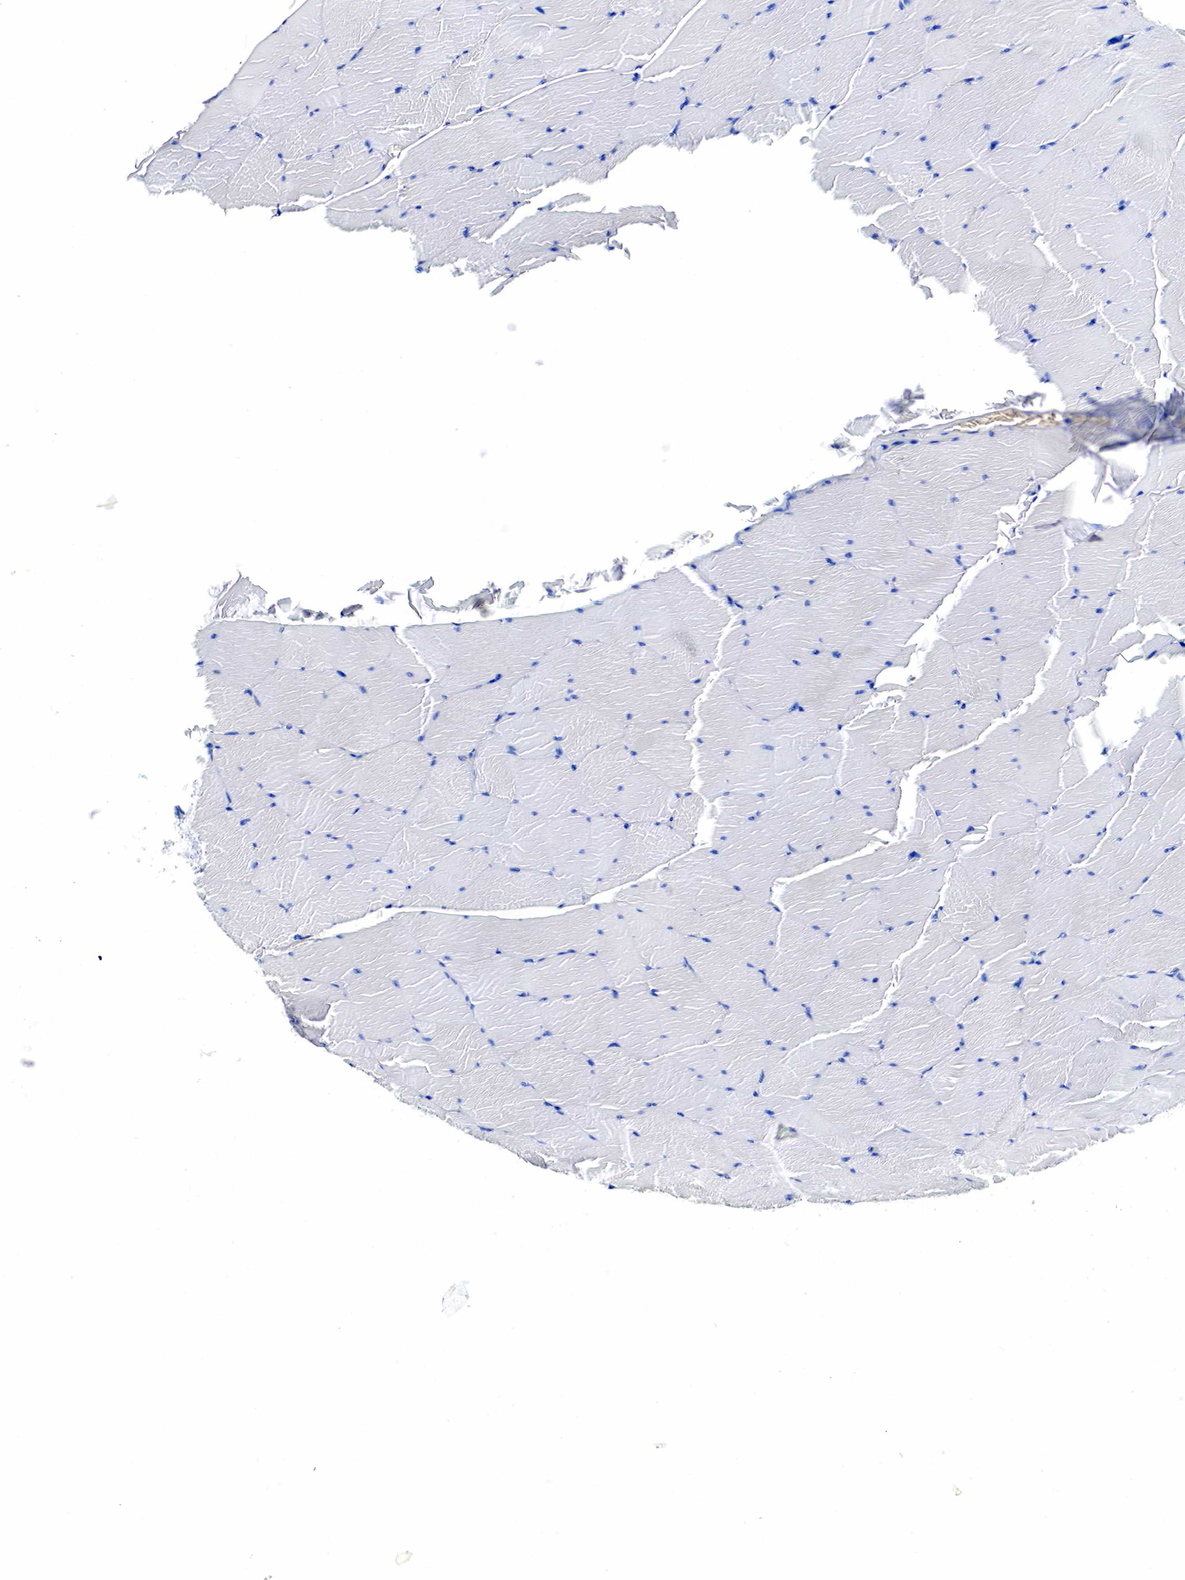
{"staining": {"intensity": "negative", "quantity": "none", "location": "none"}, "tissue": "skeletal muscle", "cell_type": "Myocytes", "image_type": "normal", "snomed": [{"axis": "morphology", "description": "Normal tissue, NOS"}, {"axis": "topography", "description": "Skeletal muscle"}, {"axis": "topography", "description": "Salivary gland"}], "caption": "DAB (3,3'-diaminobenzidine) immunohistochemical staining of normal human skeletal muscle reveals no significant positivity in myocytes. (DAB immunohistochemistry (IHC) with hematoxylin counter stain).", "gene": "GAST", "patient": {"sex": "male", "age": 62}}